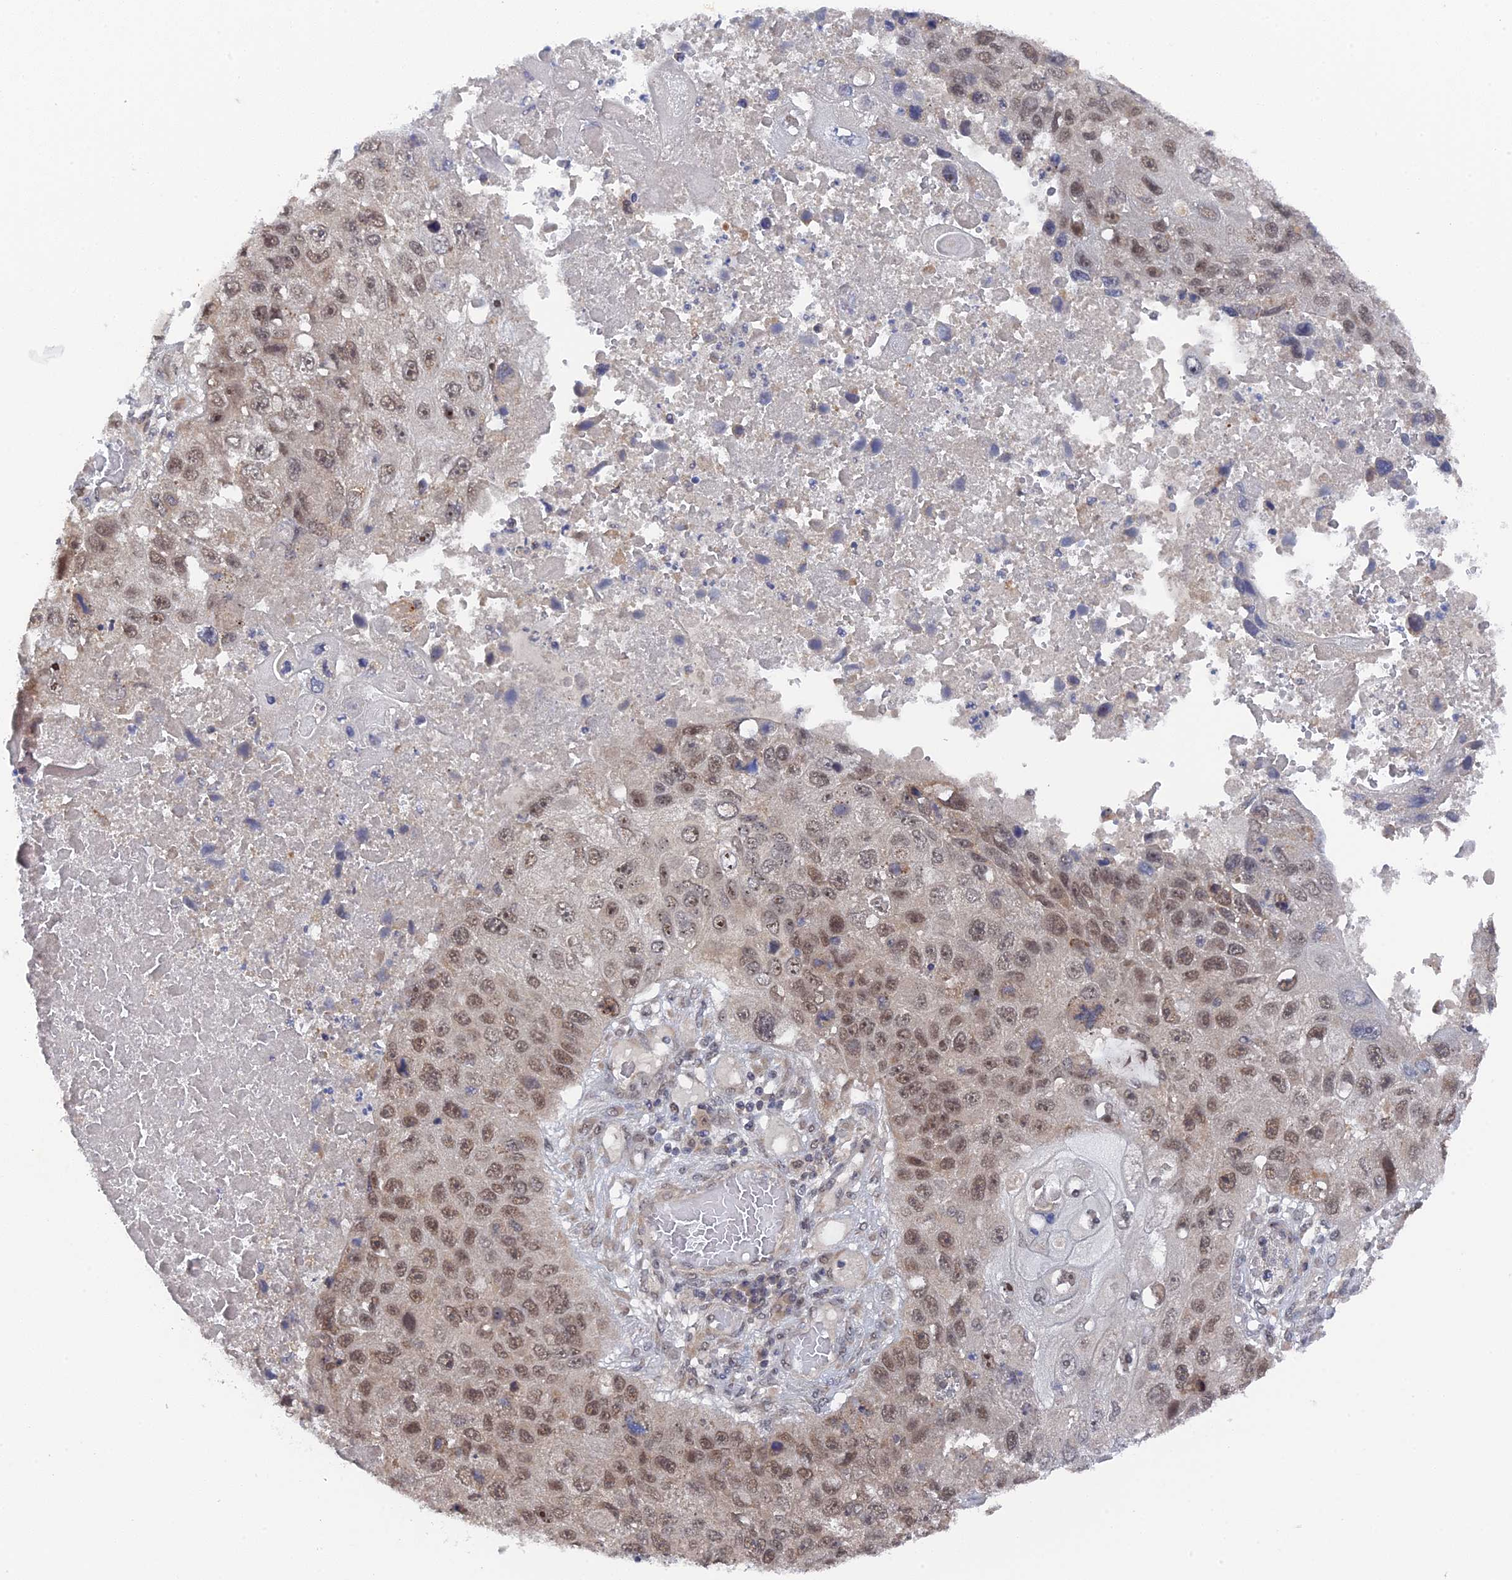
{"staining": {"intensity": "moderate", "quantity": ">75%", "location": "nuclear"}, "tissue": "lung cancer", "cell_type": "Tumor cells", "image_type": "cancer", "snomed": [{"axis": "morphology", "description": "Squamous cell carcinoma, NOS"}, {"axis": "topography", "description": "Lung"}], "caption": "Brown immunohistochemical staining in human lung squamous cell carcinoma exhibits moderate nuclear staining in about >75% of tumor cells.", "gene": "MIGA2", "patient": {"sex": "male", "age": 61}}